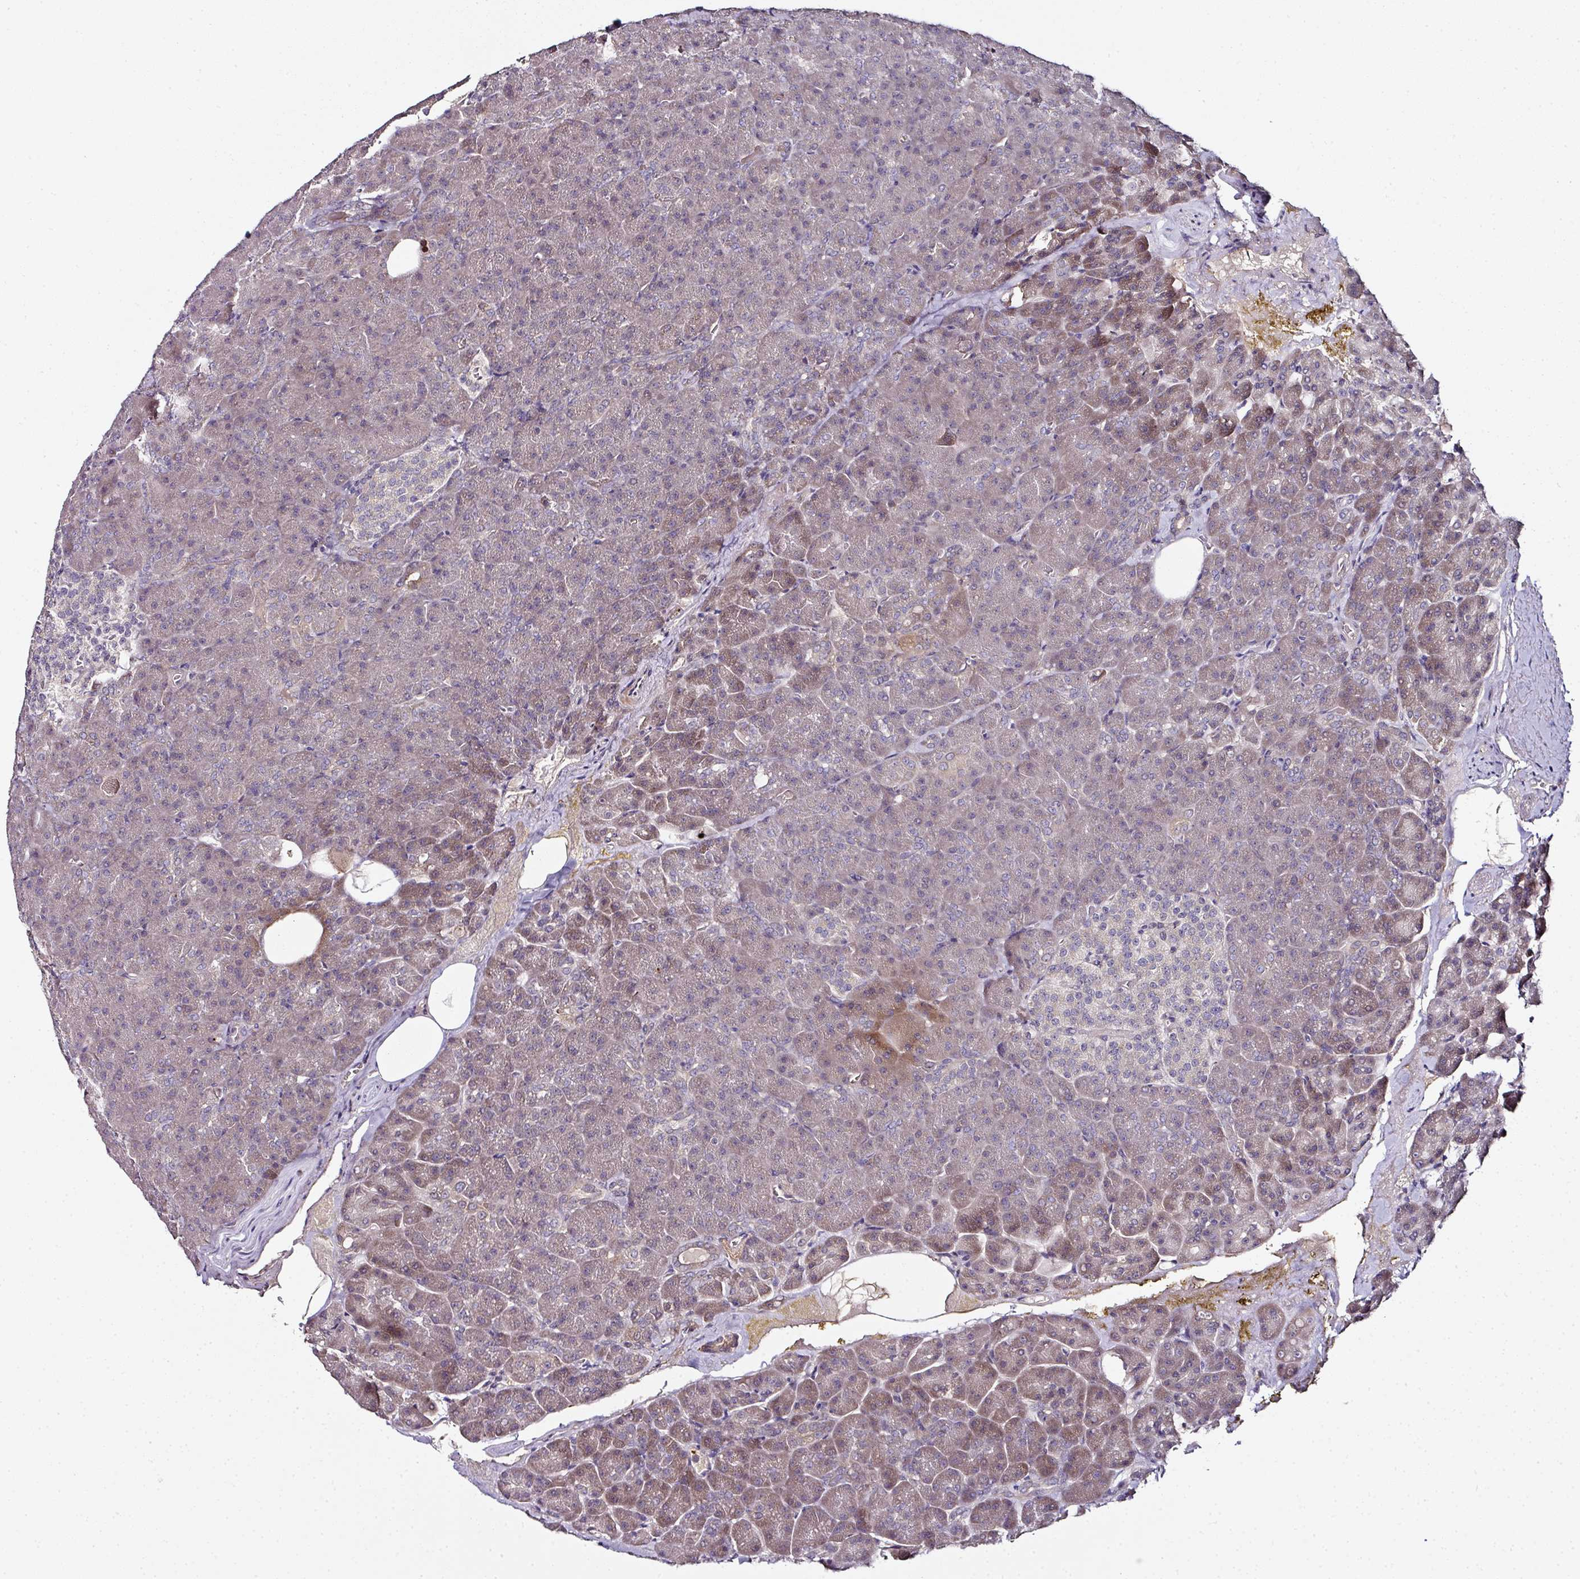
{"staining": {"intensity": "moderate", "quantity": "25%-75%", "location": "cytoplasmic/membranous"}, "tissue": "pancreas", "cell_type": "Exocrine glandular cells", "image_type": "normal", "snomed": [{"axis": "morphology", "description": "Normal tissue, NOS"}, {"axis": "topography", "description": "Pancreas"}], "caption": "Protein expression analysis of normal pancreas shows moderate cytoplasmic/membranous expression in approximately 25%-75% of exocrine glandular cells.", "gene": "CTDSP2", "patient": {"sex": "female", "age": 74}}